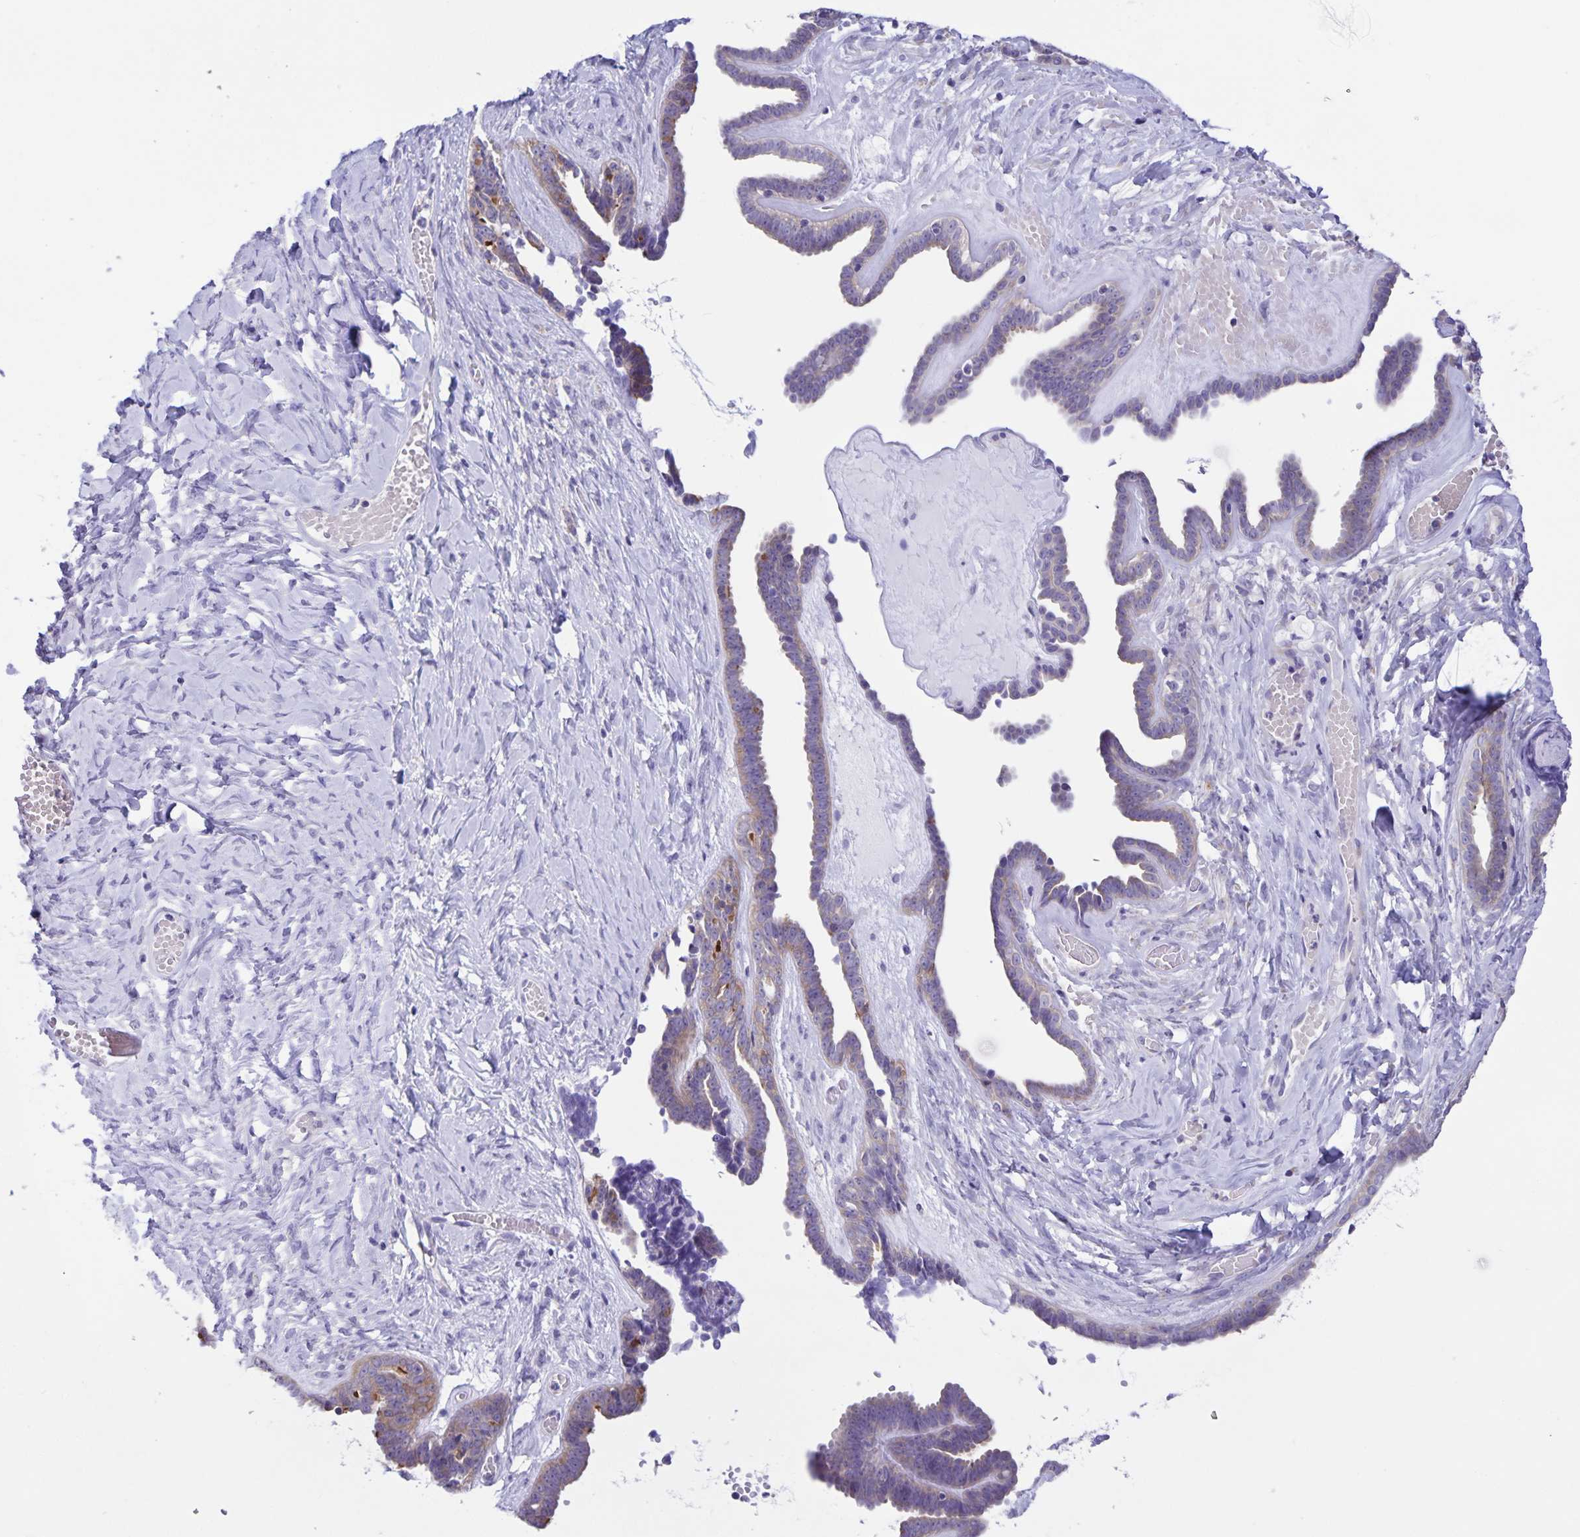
{"staining": {"intensity": "weak", "quantity": "25%-75%", "location": "cytoplasmic/membranous"}, "tissue": "ovarian cancer", "cell_type": "Tumor cells", "image_type": "cancer", "snomed": [{"axis": "morphology", "description": "Cystadenocarcinoma, serous, NOS"}, {"axis": "topography", "description": "Ovary"}], "caption": "This micrograph reveals ovarian serous cystadenocarcinoma stained with IHC to label a protein in brown. The cytoplasmic/membranous of tumor cells show weak positivity for the protein. Nuclei are counter-stained blue.", "gene": "CAPSL", "patient": {"sex": "female", "age": 71}}